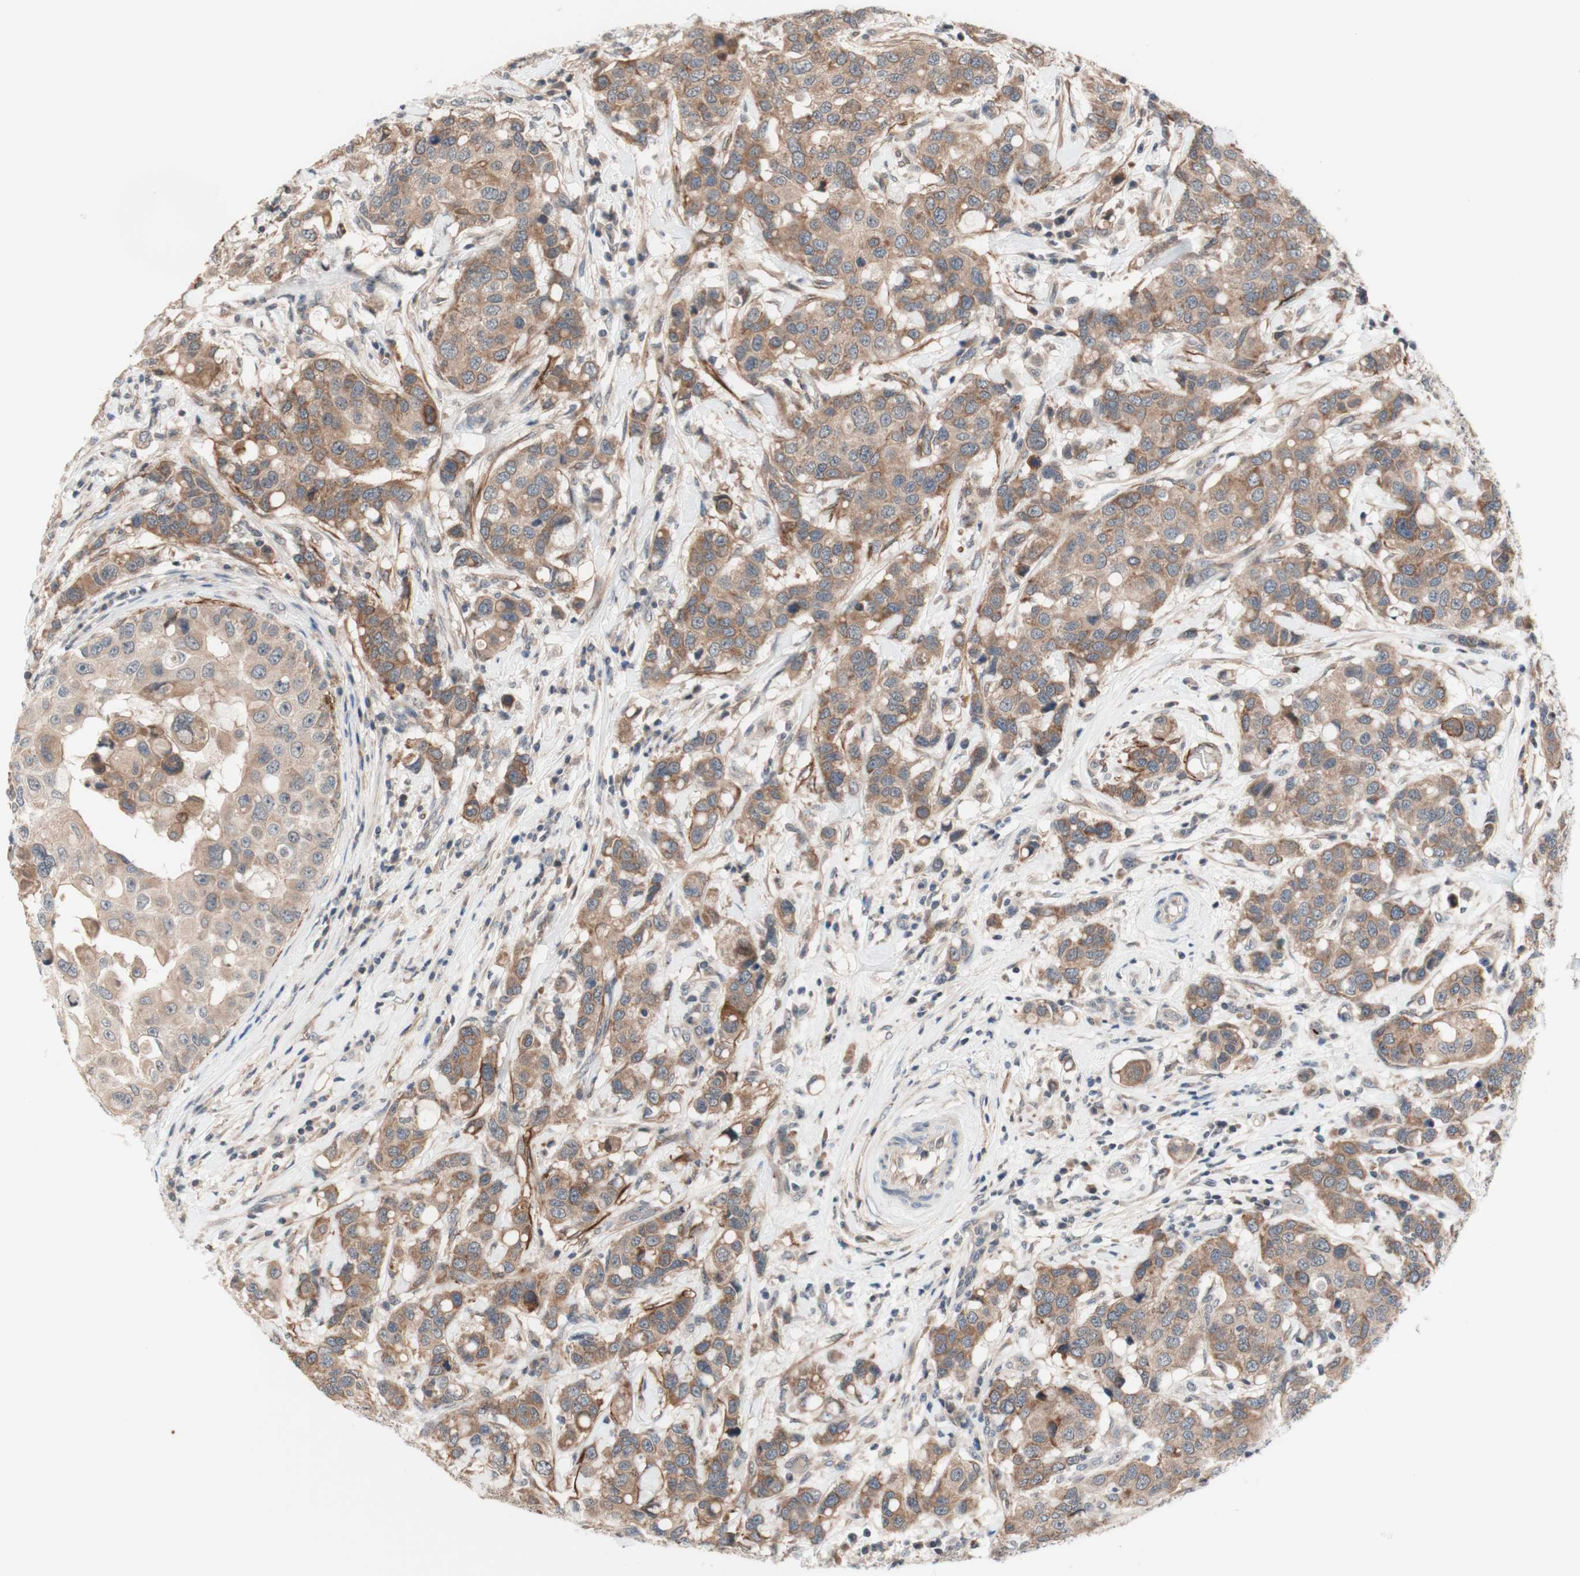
{"staining": {"intensity": "weak", "quantity": ">75%", "location": "cytoplasmic/membranous"}, "tissue": "breast cancer", "cell_type": "Tumor cells", "image_type": "cancer", "snomed": [{"axis": "morphology", "description": "Duct carcinoma"}, {"axis": "topography", "description": "Breast"}], "caption": "DAB immunohistochemical staining of human infiltrating ductal carcinoma (breast) reveals weak cytoplasmic/membranous protein positivity in approximately >75% of tumor cells.", "gene": "CD55", "patient": {"sex": "female", "age": 27}}